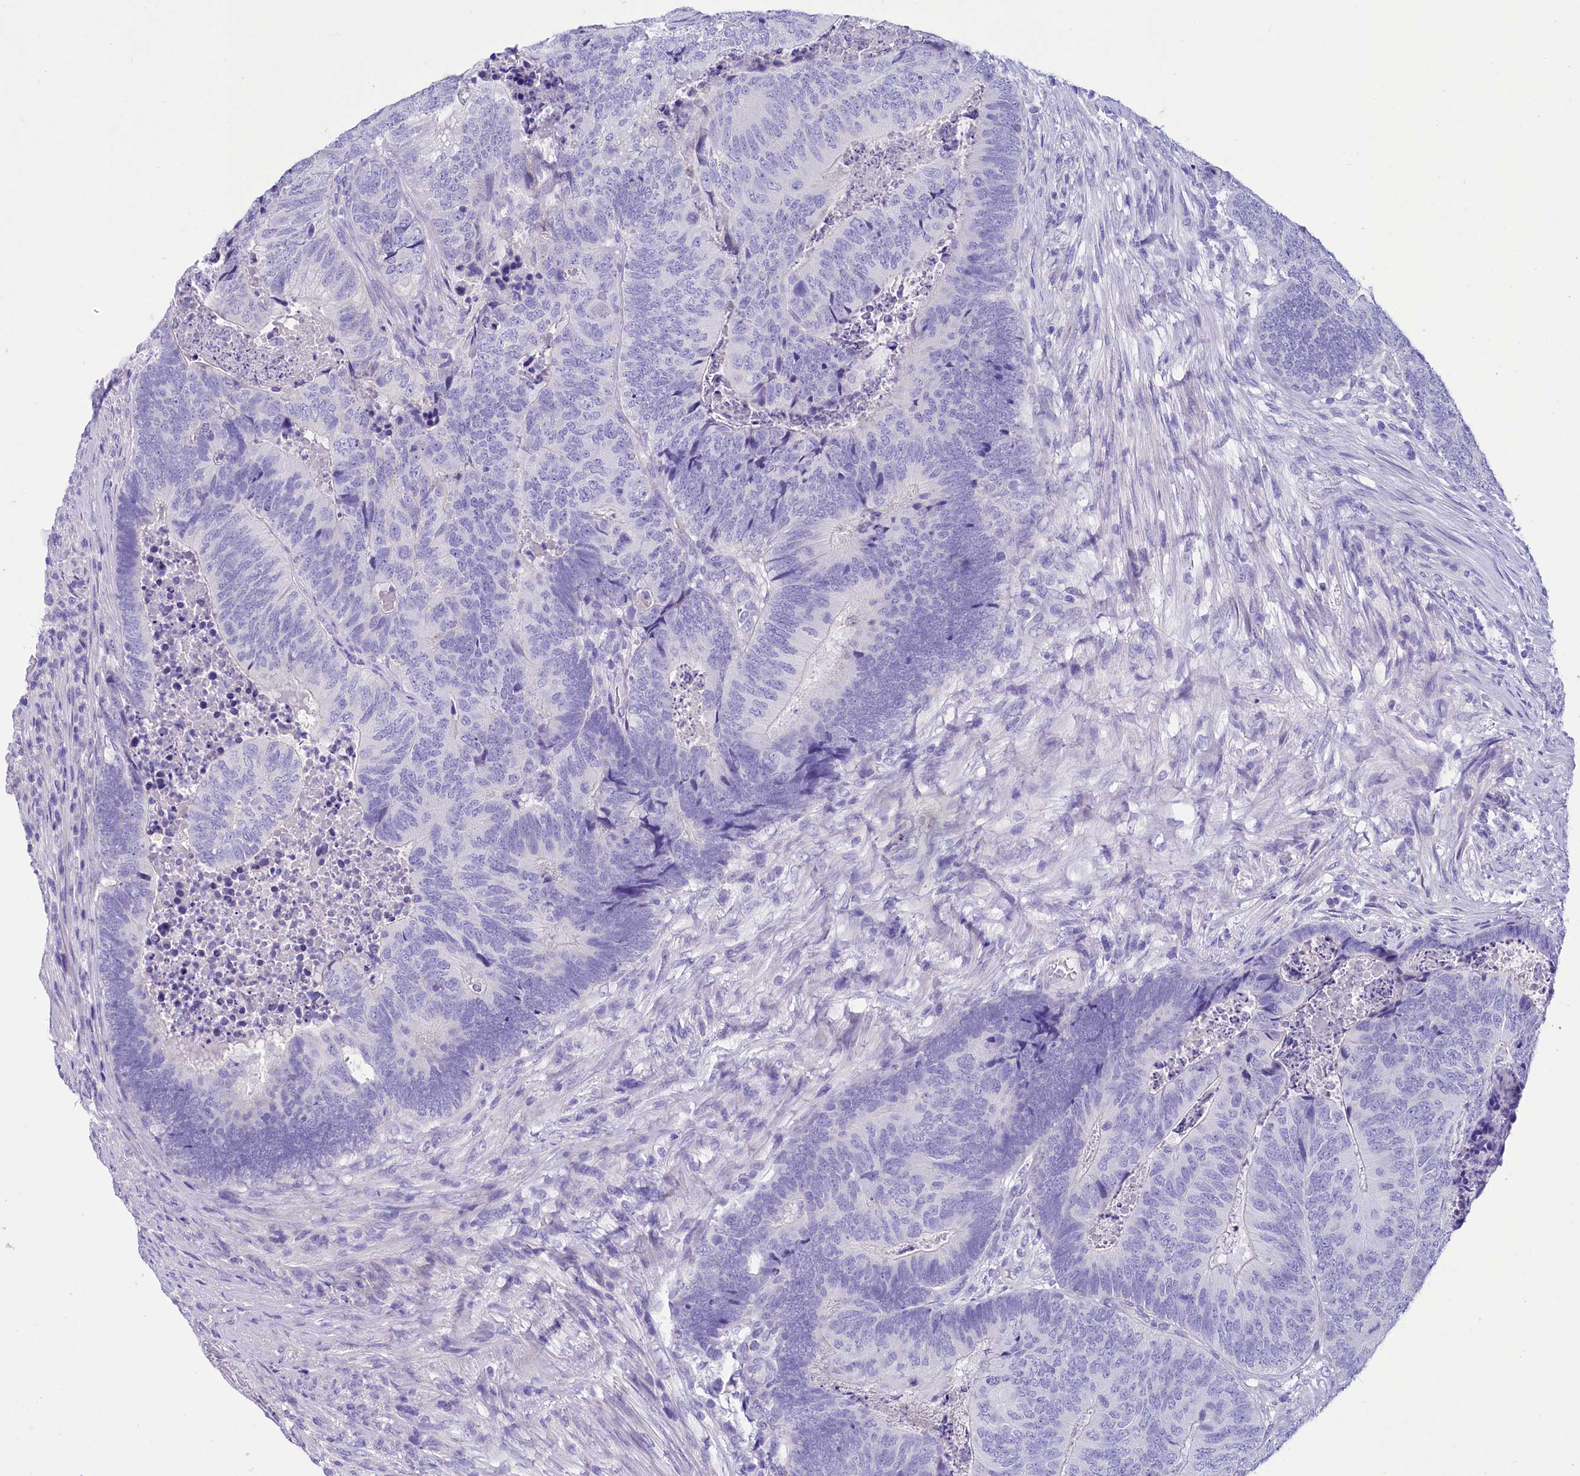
{"staining": {"intensity": "negative", "quantity": "none", "location": "none"}, "tissue": "colorectal cancer", "cell_type": "Tumor cells", "image_type": "cancer", "snomed": [{"axis": "morphology", "description": "Adenocarcinoma, NOS"}, {"axis": "topography", "description": "Colon"}], "caption": "Protein analysis of adenocarcinoma (colorectal) demonstrates no significant expression in tumor cells.", "gene": "TTC36", "patient": {"sex": "female", "age": 67}}